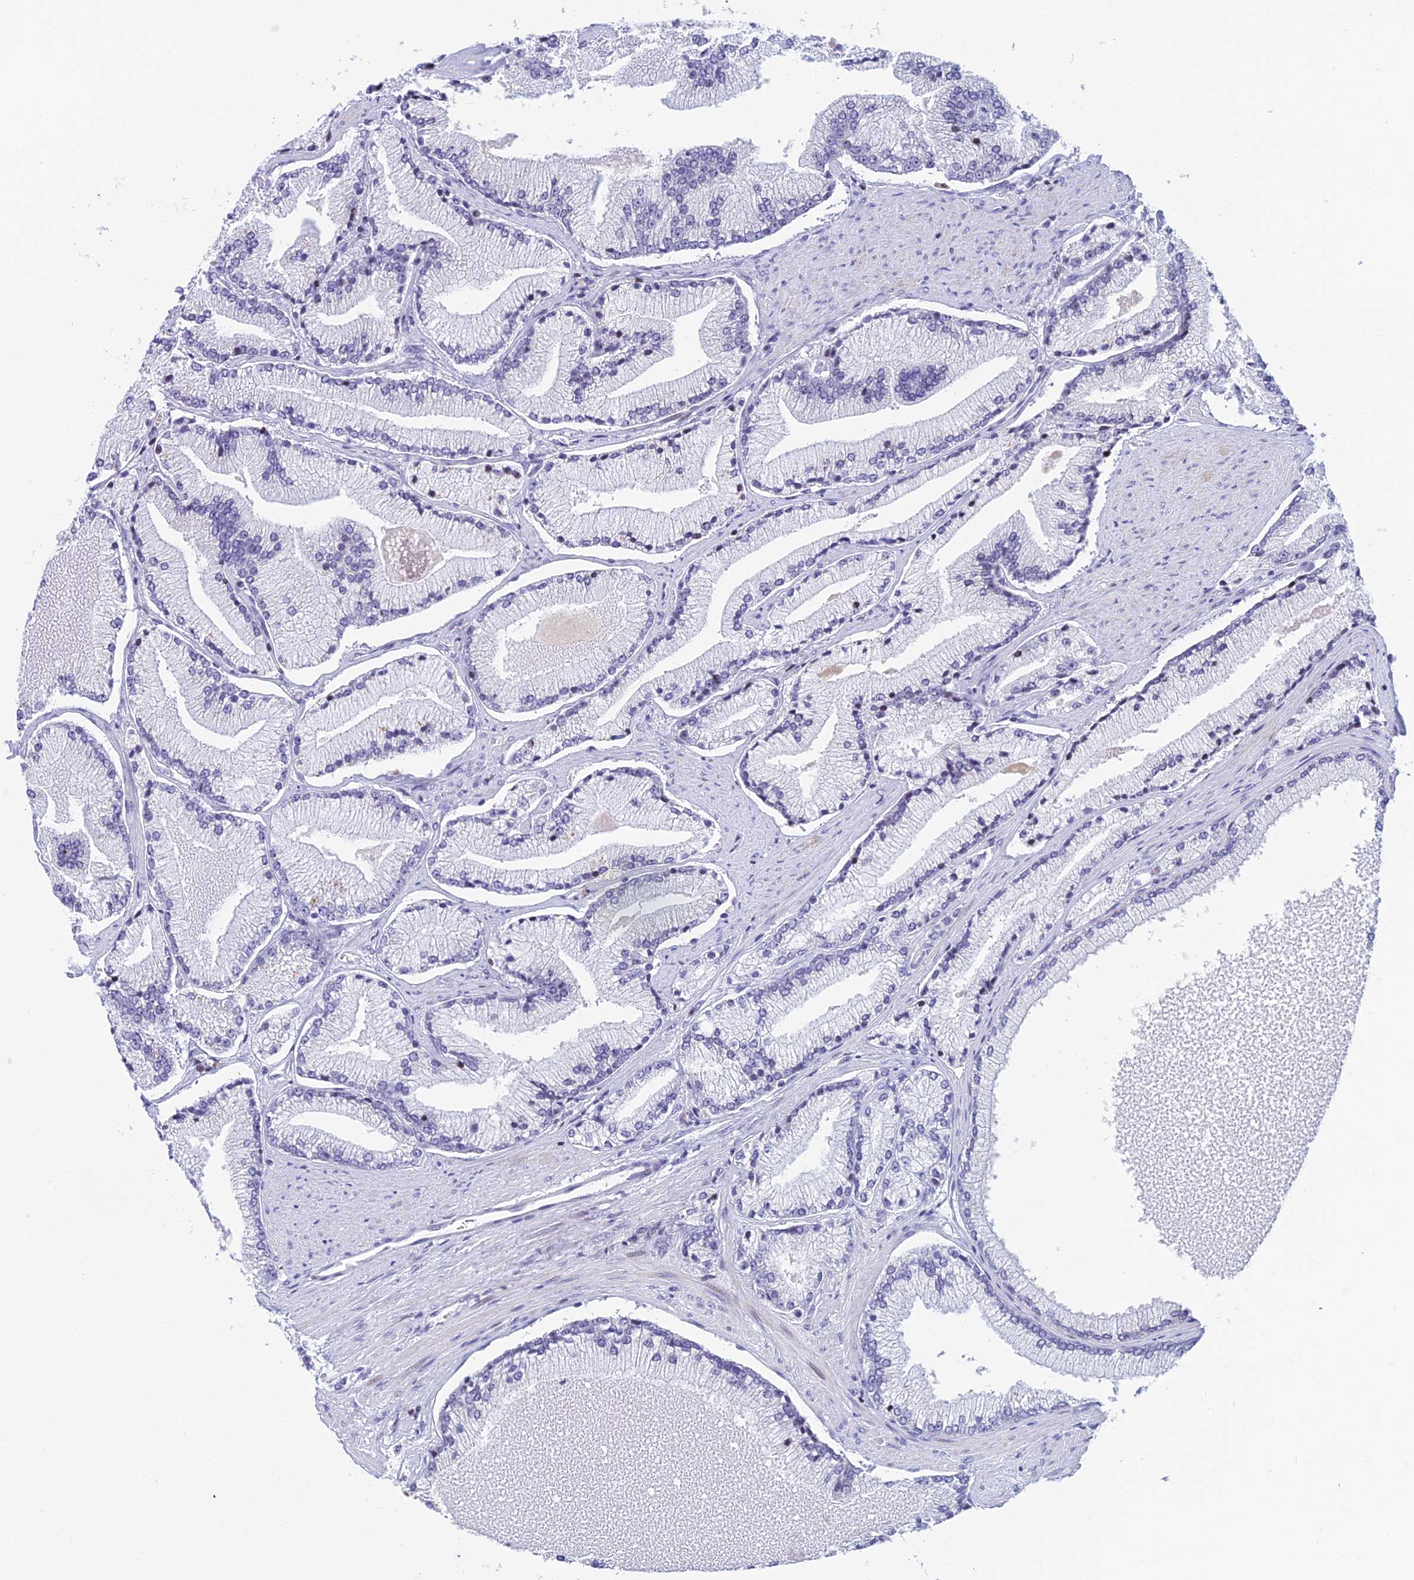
{"staining": {"intensity": "negative", "quantity": "none", "location": "none"}, "tissue": "prostate cancer", "cell_type": "Tumor cells", "image_type": "cancer", "snomed": [{"axis": "morphology", "description": "Adenocarcinoma, High grade"}, {"axis": "topography", "description": "Prostate"}], "caption": "High magnification brightfield microscopy of prostate cancer stained with DAB (3,3'-diaminobenzidine) (brown) and counterstained with hematoxylin (blue): tumor cells show no significant staining.", "gene": "REXO5", "patient": {"sex": "male", "age": 67}}